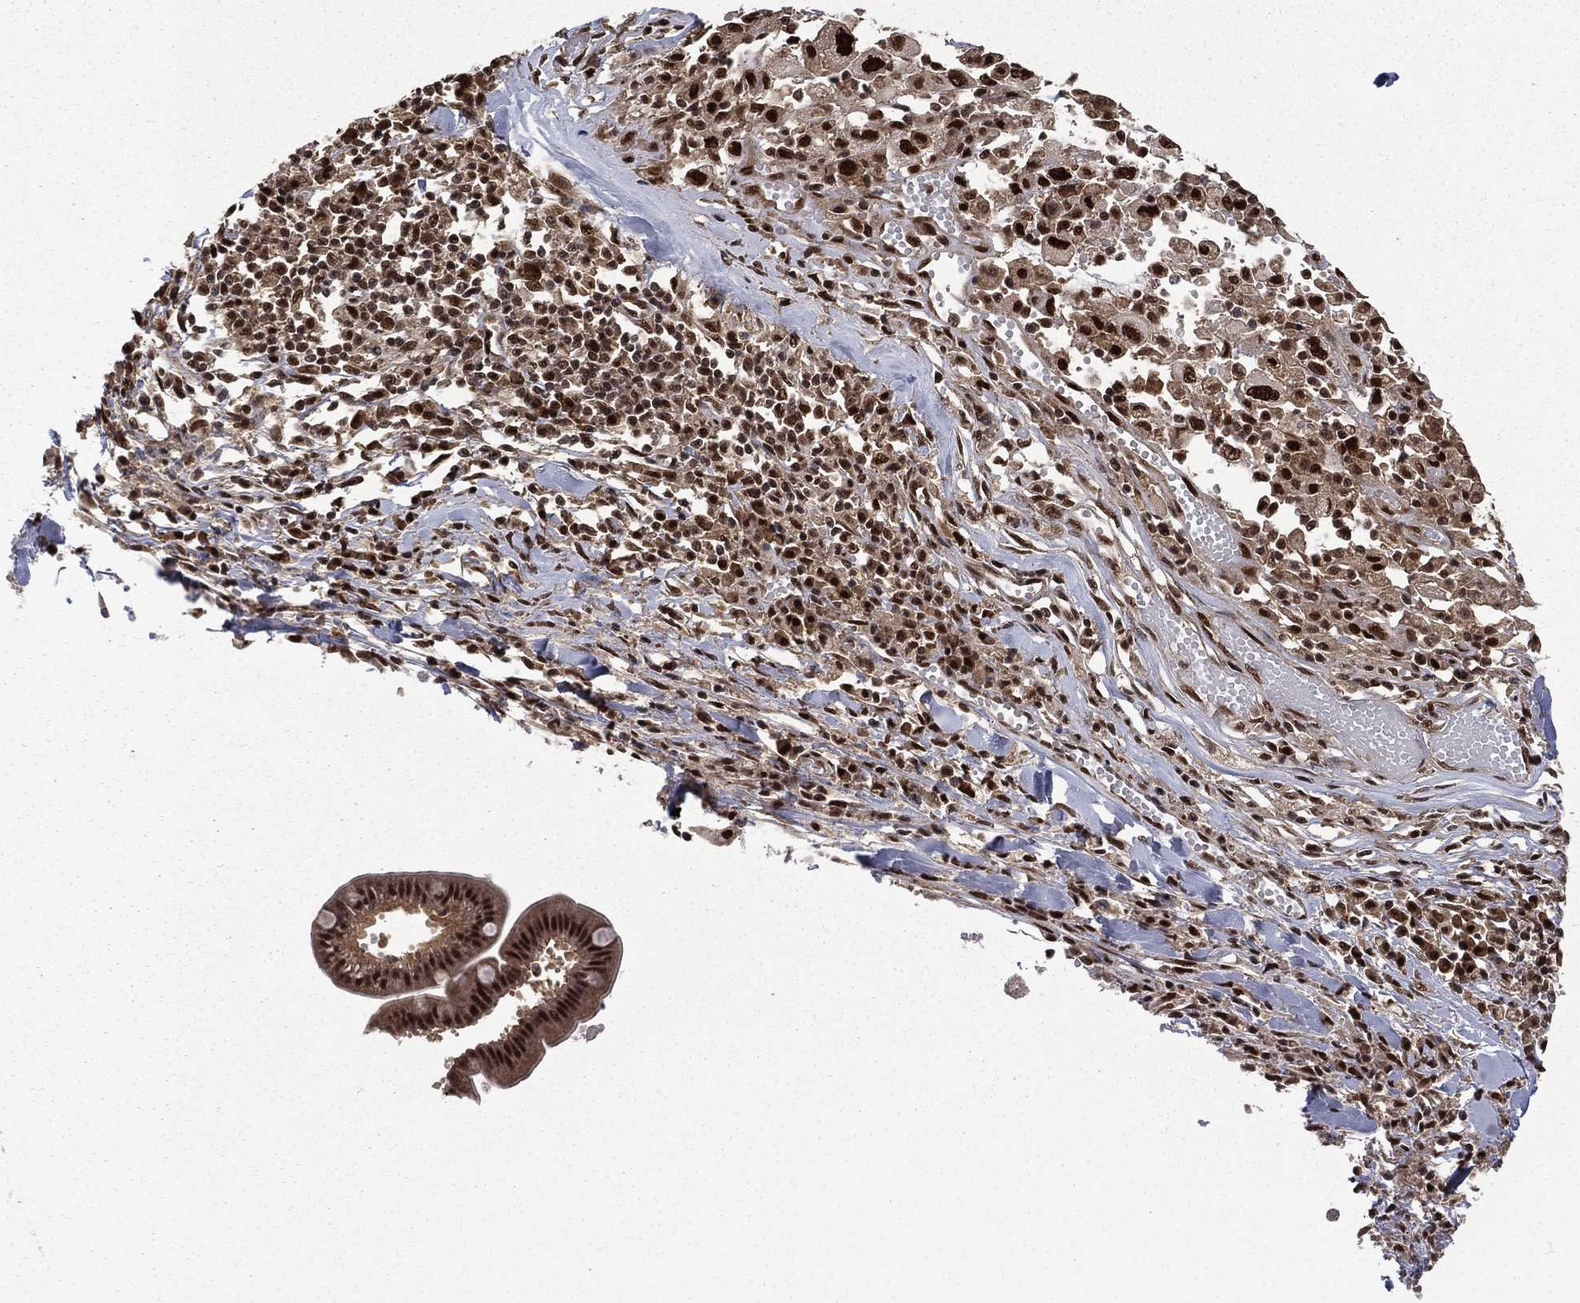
{"staining": {"intensity": "strong", "quantity": ">75%", "location": "nuclear"}, "tissue": "melanoma", "cell_type": "Tumor cells", "image_type": "cancer", "snomed": [{"axis": "morphology", "description": "Malignant melanoma, Metastatic site"}, {"axis": "topography", "description": "Lymph node"}], "caption": "Protein expression analysis of melanoma demonstrates strong nuclear positivity in approximately >75% of tumor cells.", "gene": "JMJD6", "patient": {"sex": "male", "age": 50}}